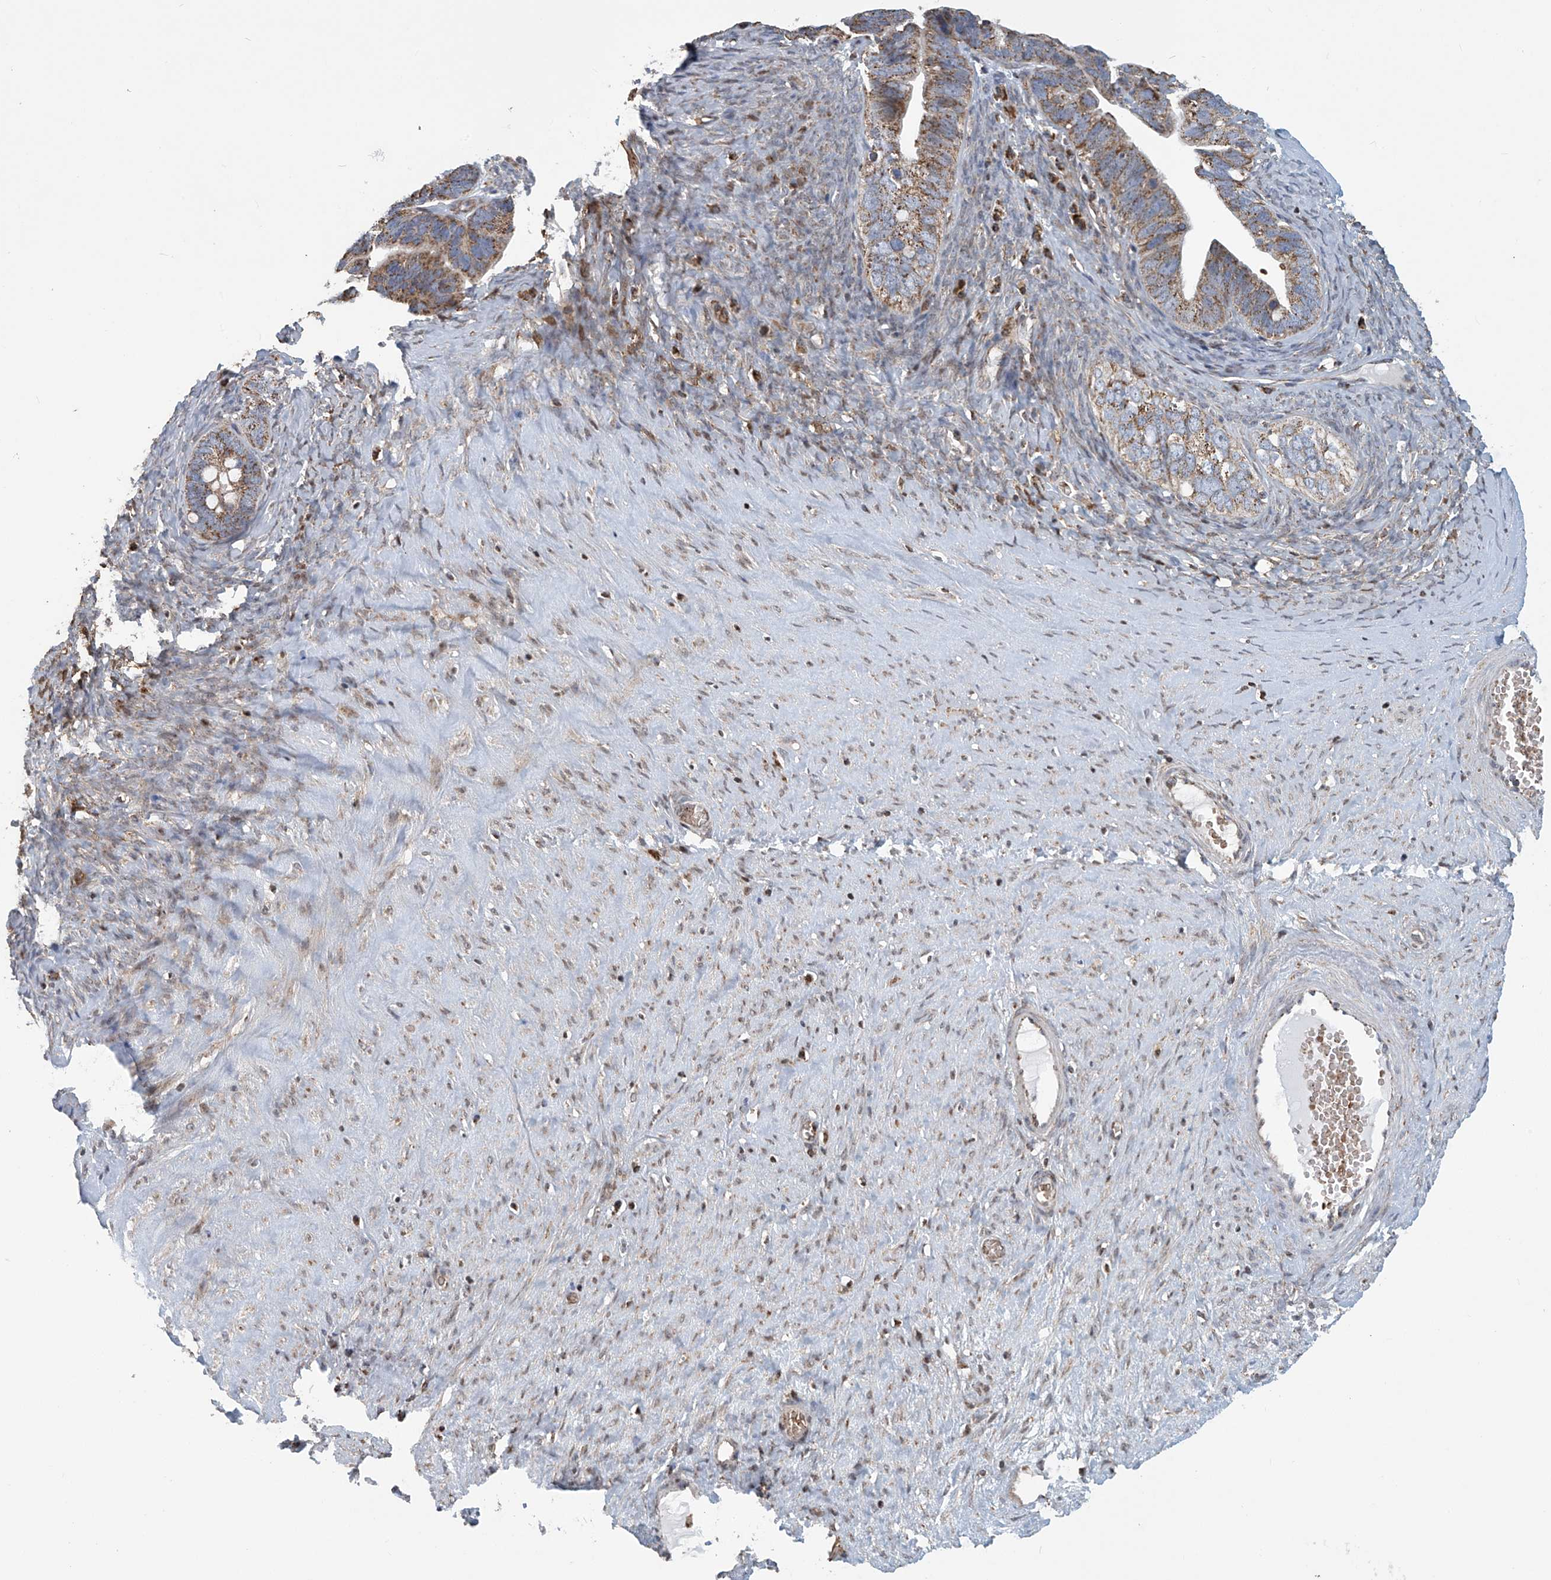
{"staining": {"intensity": "moderate", "quantity": ">75%", "location": "cytoplasmic/membranous"}, "tissue": "ovarian cancer", "cell_type": "Tumor cells", "image_type": "cancer", "snomed": [{"axis": "morphology", "description": "Cystadenocarcinoma, serous, NOS"}, {"axis": "topography", "description": "Ovary"}], "caption": "Immunohistochemistry (IHC) image of ovarian serous cystadenocarcinoma stained for a protein (brown), which reveals medium levels of moderate cytoplasmic/membranous expression in approximately >75% of tumor cells.", "gene": "COMMD1", "patient": {"sex": "female", "age": 56}}